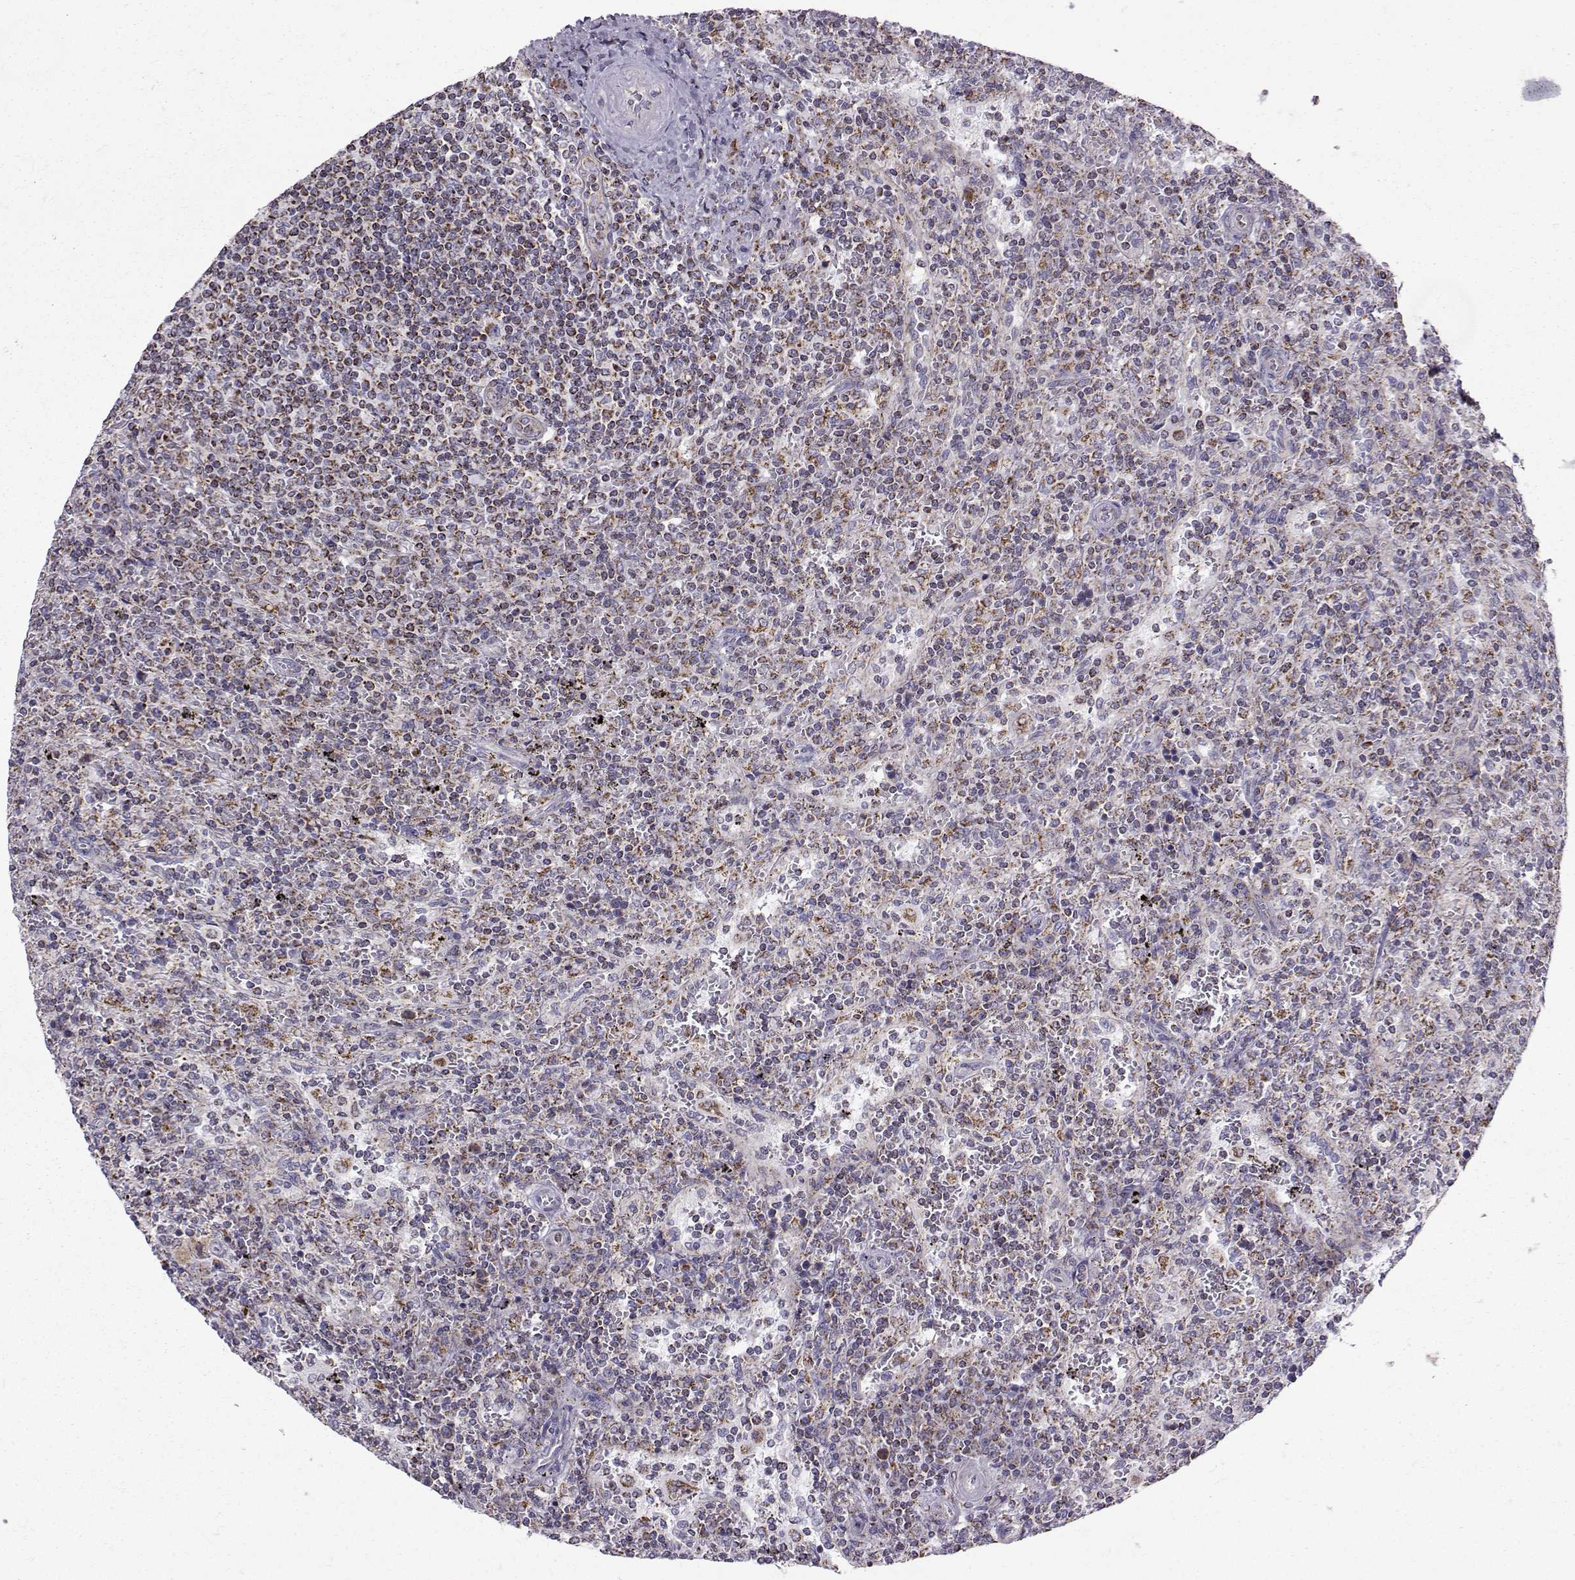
{"staining": {"intensity": "moderate", "quantity": ">75%", "location": "cytoplasmic/membranous"}, "tissue": "lymphoma", "cell_type": "Tumor cells", "image_type": "cancer", "snomed": [{"axis": "morphology", "description": "Malignant lymphoma, non-Hodgkin's type, Low grade"}, {"axis": "topography", "description": "Spleen"}], "caption": "Protein analysis of malignant lymphoma, non-Hodgkin's type (low-grade) tissue demonstrates moderate cytoplasmic/membranous expression in about >75% of tumor cells.", "gene": "NECAB3", "patient": {"sex": "male", "age": 62}}